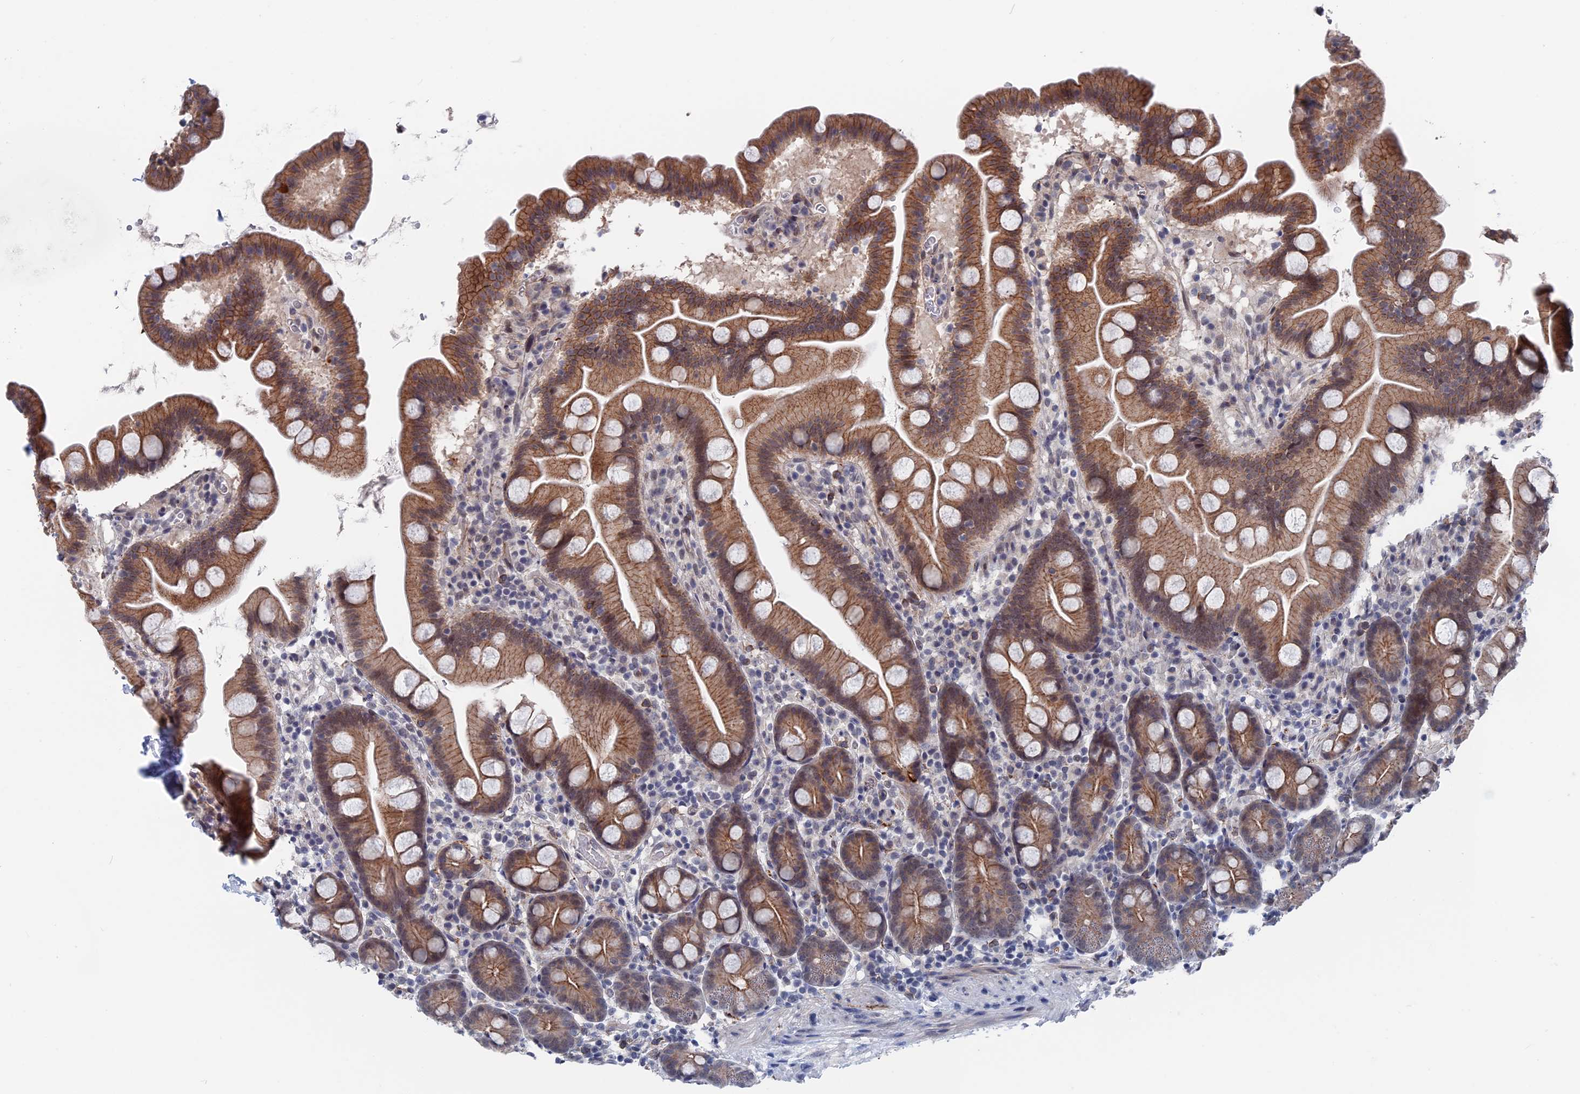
{"staining": {"intensity": "moderate", "quantity": ">75%", "location": "cytoplasmic/membranous"}, "tissue": "small intestine", "cell_type": "Glandular cells", "image_type": "normal", "snomed": [{"axis": "morphology", "description": "Normal tissue, NOS"}, {"axis": "topography", "description": "Small intestine"}], "caption": "Protein staining of unremarkable small intestine exhibits moderate cytoplasmic/membranous positivity in approximately >75% of glandular cells.", "gene": "MARCHF3", "patient": {"sex": "female", "age": 68}}